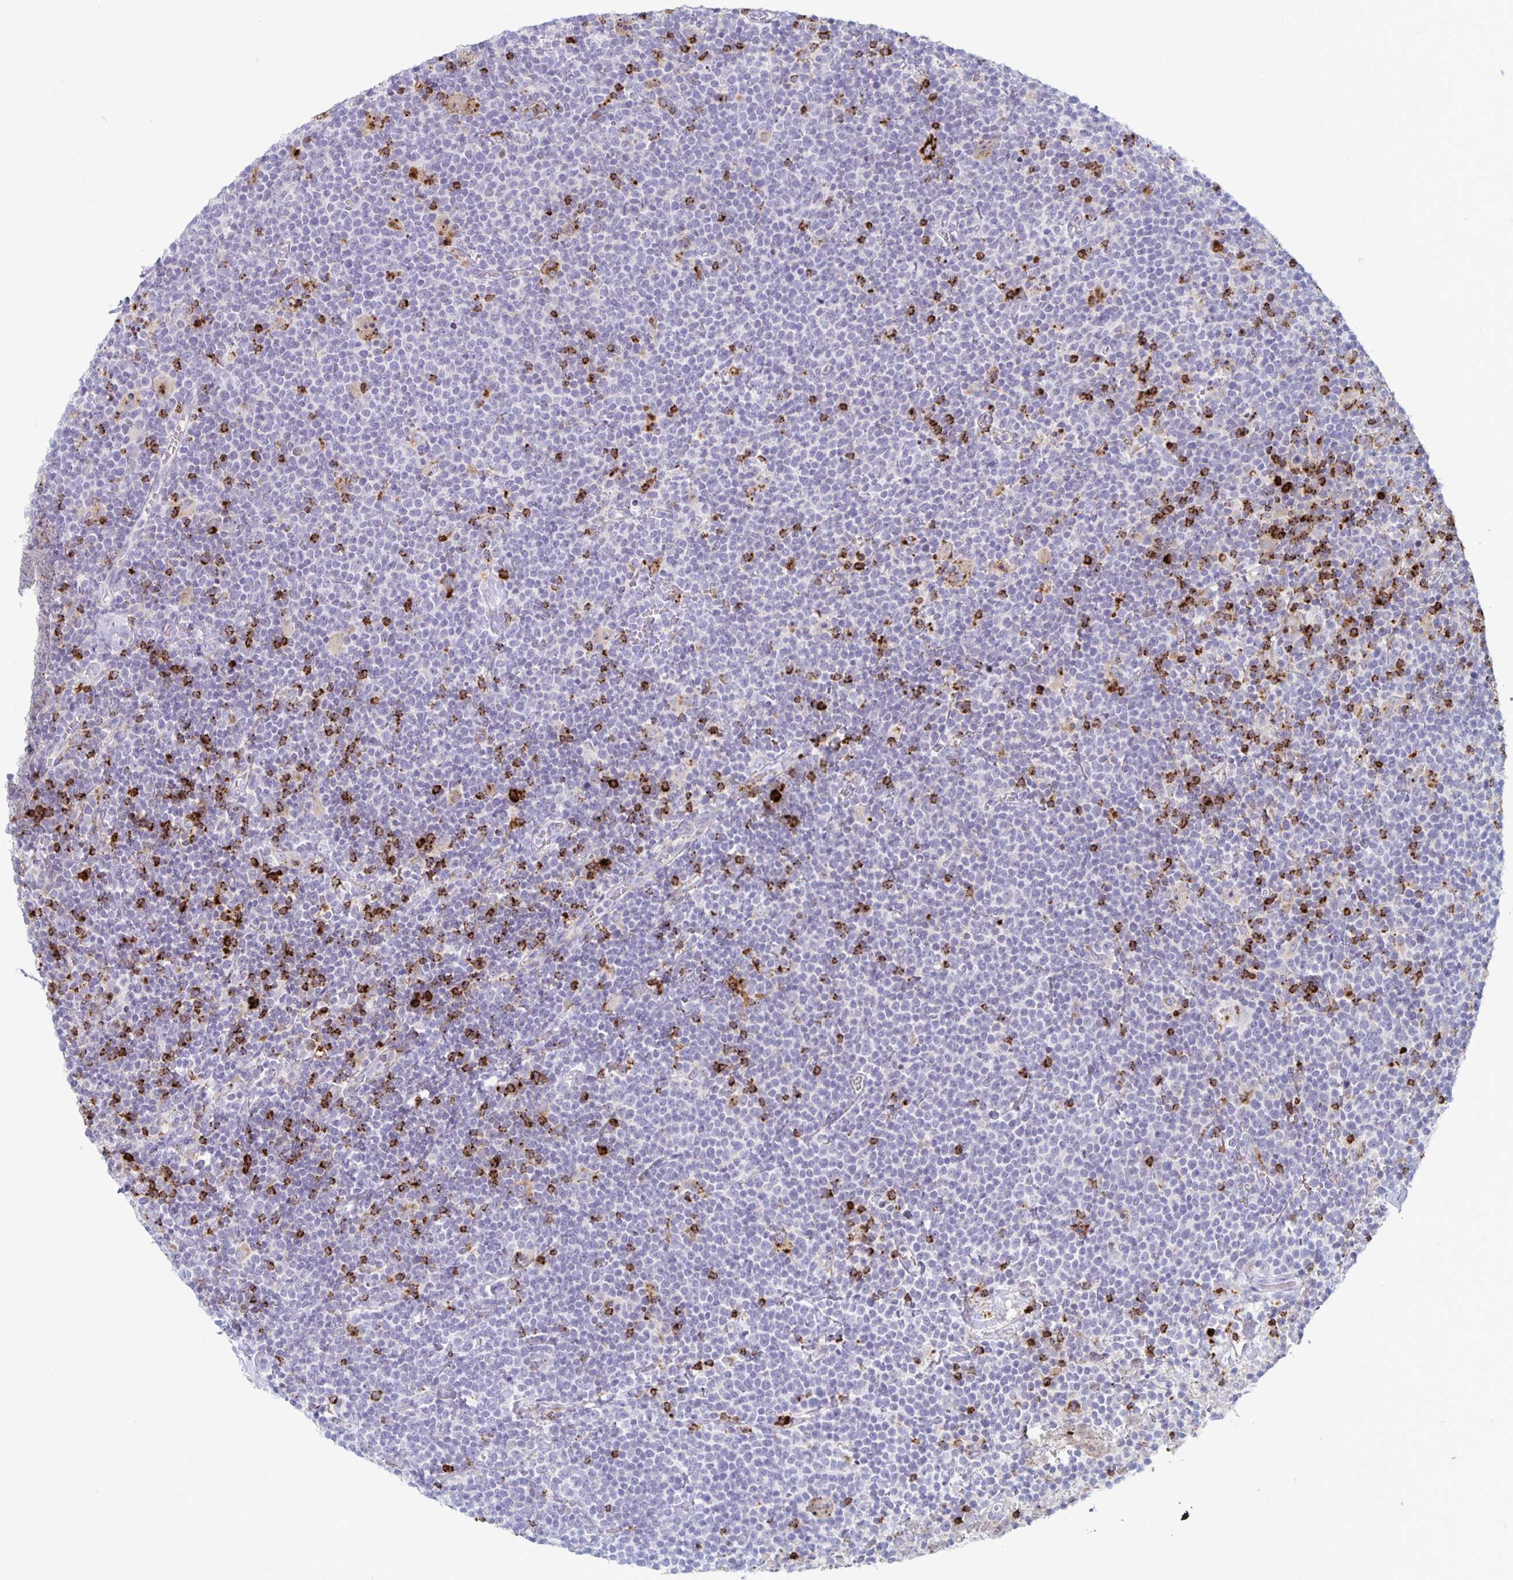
{"staining": {"intensity": "negative", "quantity": "none", "location": "none"}, "tissue": "lymphoma", "cell_type": "Tumor cells", "image_type": "cancer", "snomed": [{"axis": "morphology", "description": "Malignant lymphoma, non-Hodgkin's type, High grade"}, {"axis": "topography", "description": "Lymph node"}], "caption": "IHC micrograph of human lymphoma stained for a protein (brown), which exhibits no positivity in tumor cells.", "gene": "GZMK", "patient": {"sex": "male", "age": 61}}